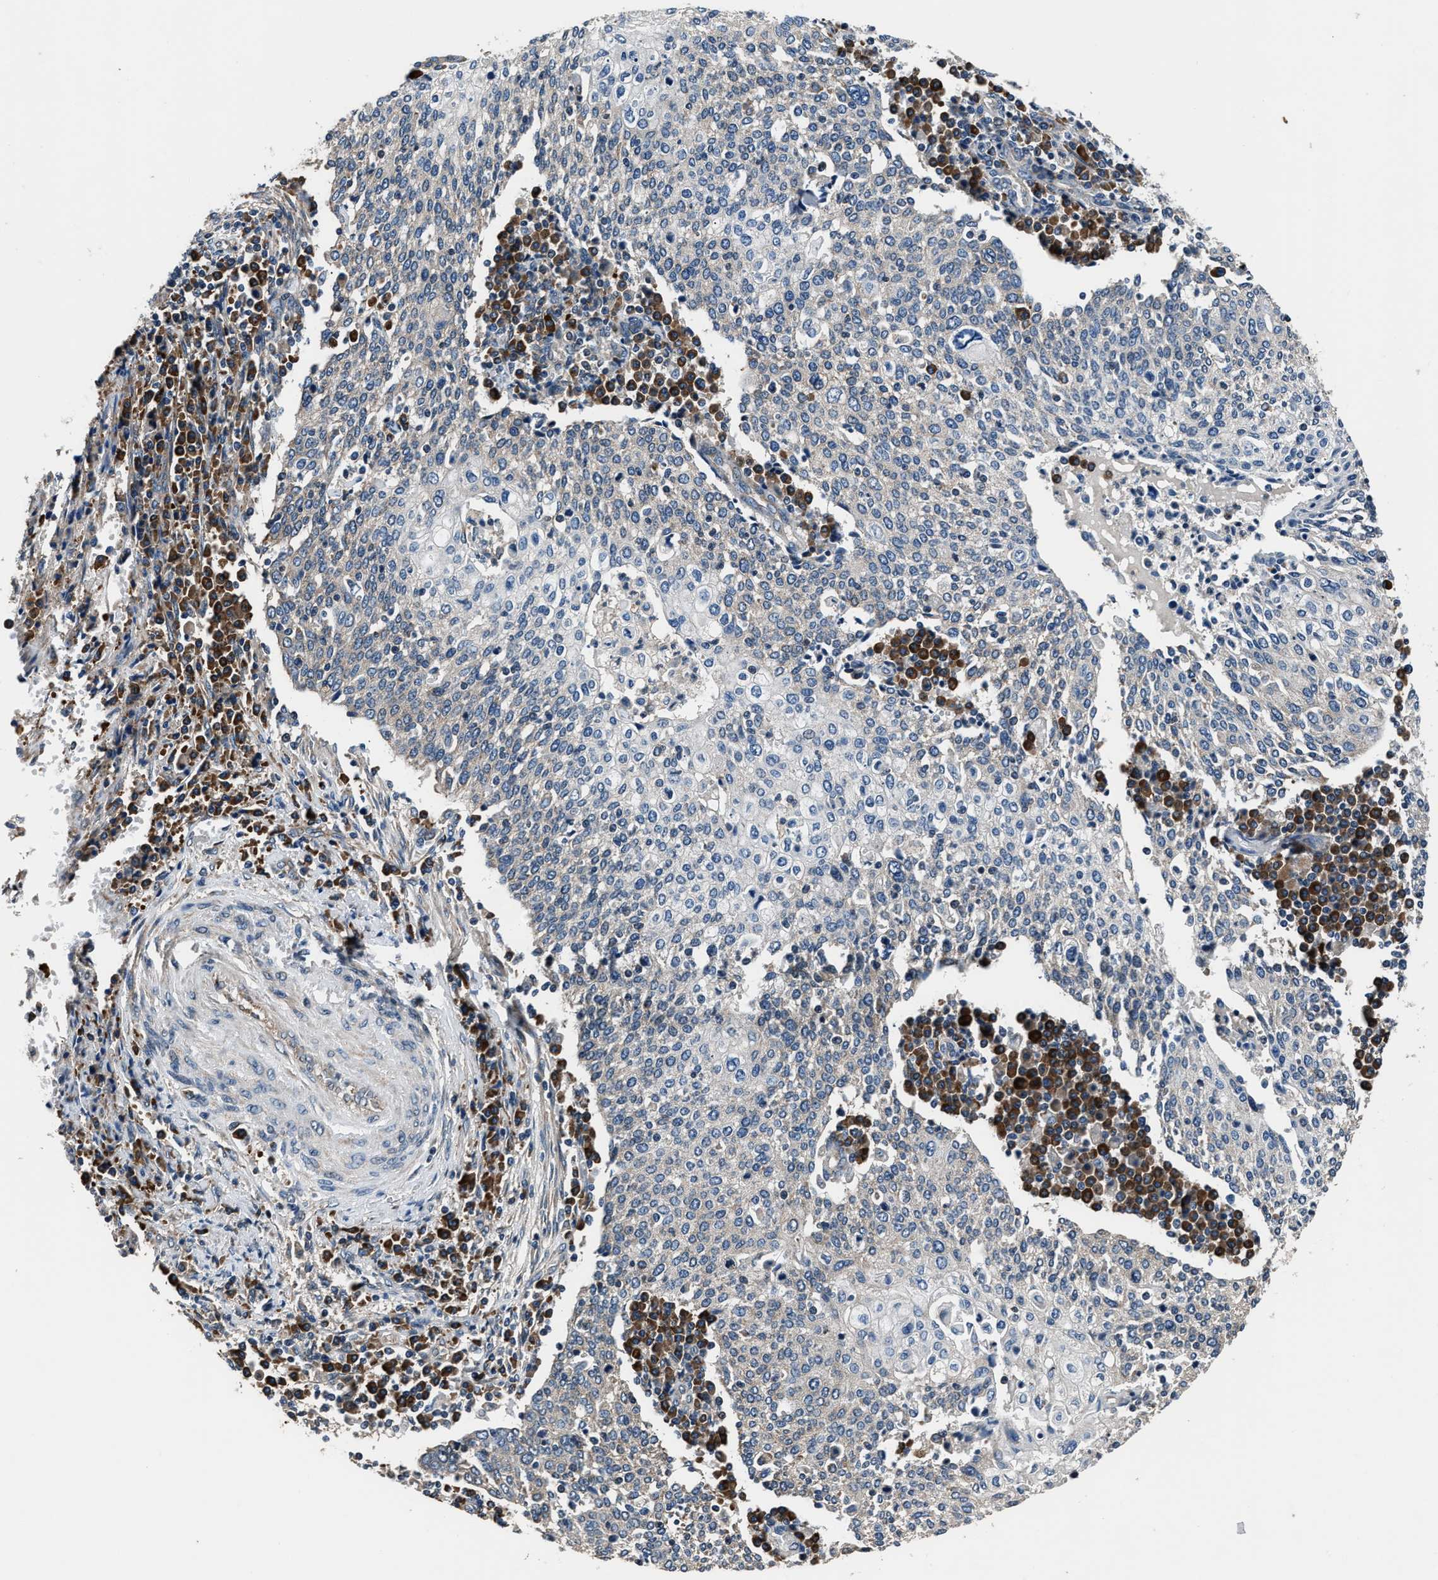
{"staining": {"intensity": "negative", "quantity": "none", "location": "none"}, "tissue": "cervical cancer", "cell_type": "Tumor cells", "image_type": "cancer", "snomed": [{"axis": "morphology", "description": "Squamous cell carcinoma, NOS"}, {"axis": "topography", "description": "Cervix"}], "caption": "The immunohistochemistry histopathology image has no significant expression in tumor cells of cervical cancer (squamous cell carcinoma) tissue.", "gene": "IMPDH2", "patient": {"sex": "female", "age": 40}}